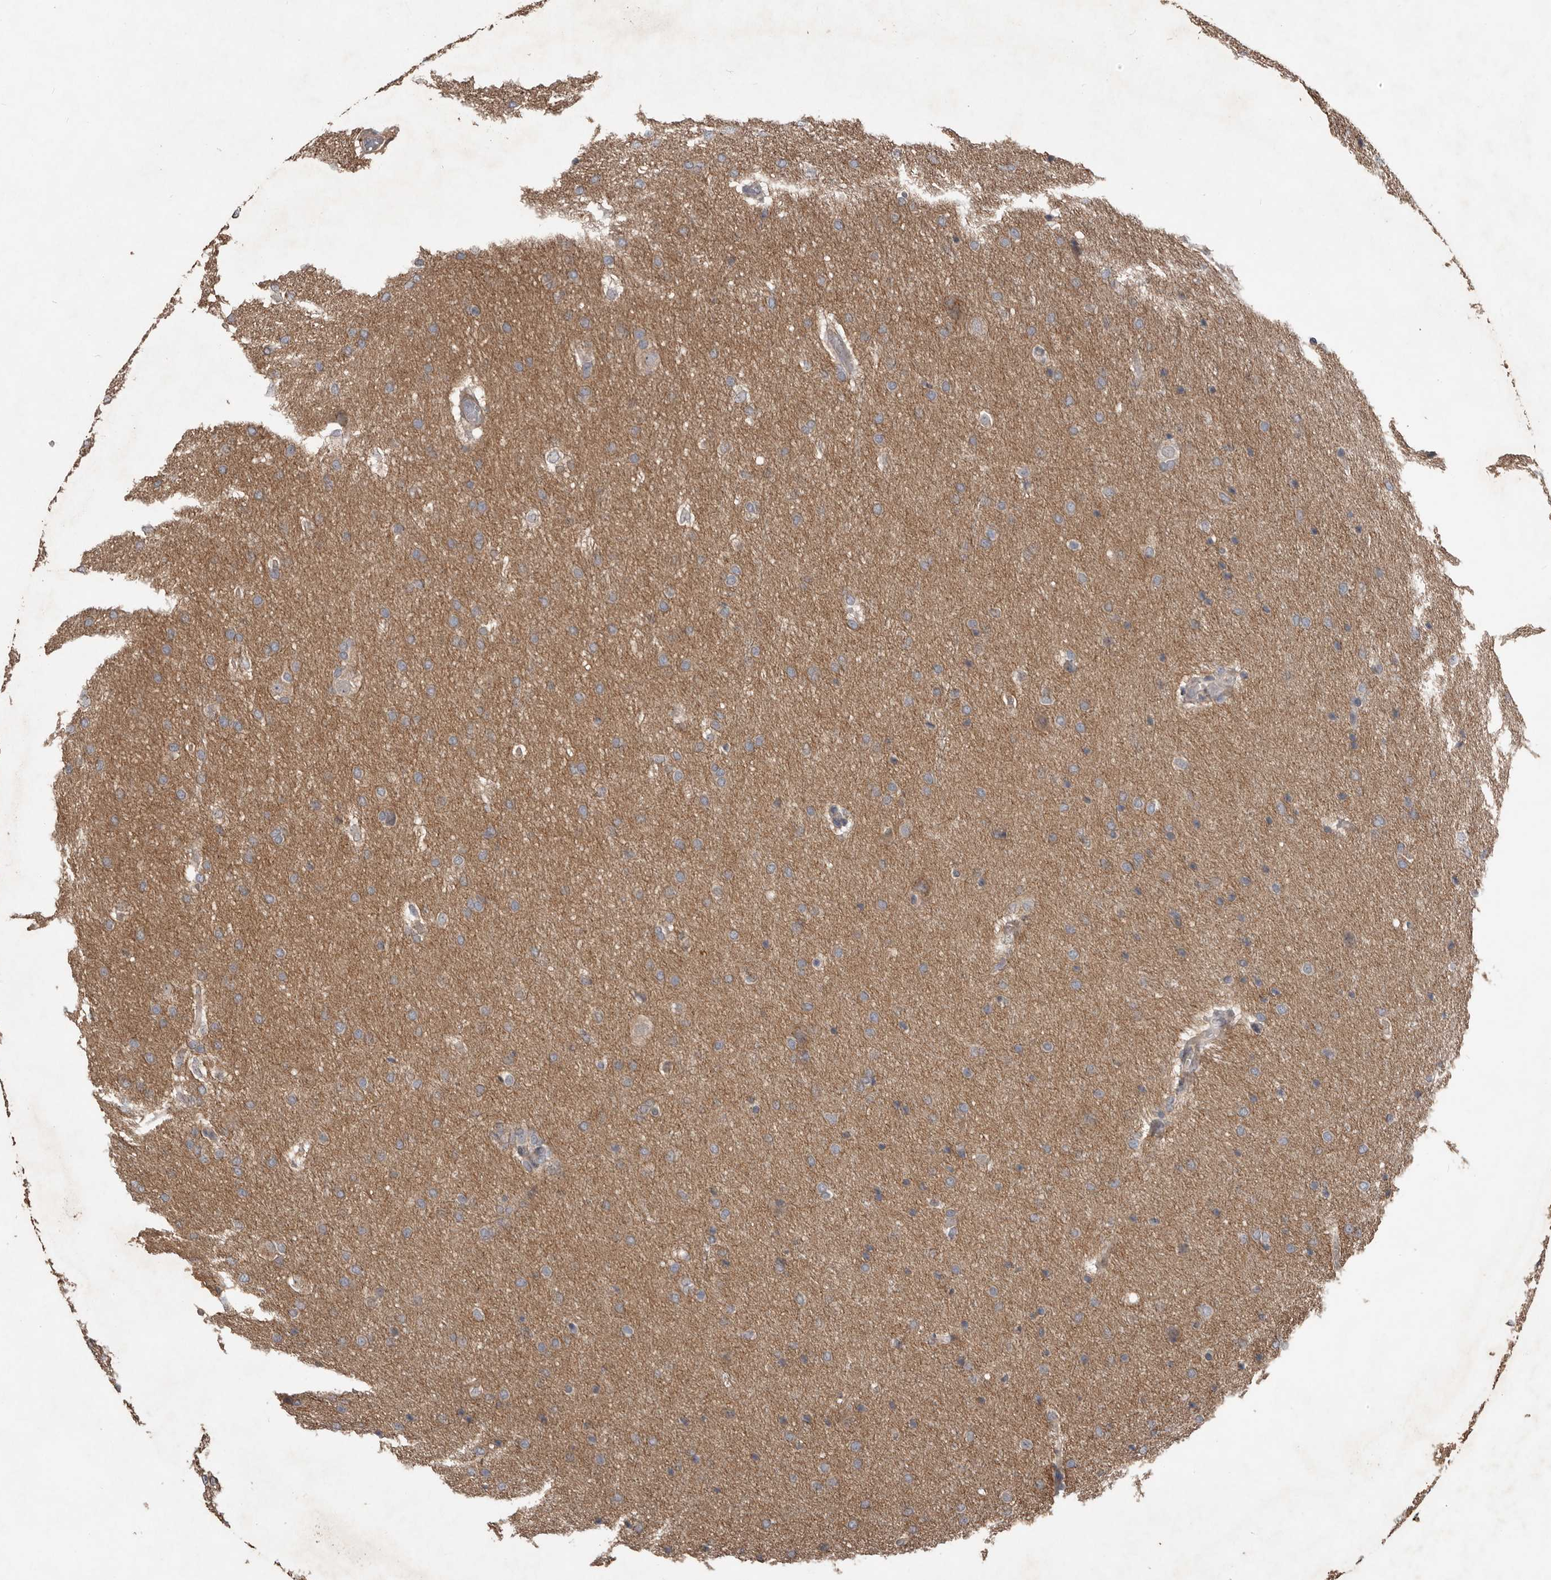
{"staining": {"intensity": "weak", "quantity": "25%-75%", "location": "cytoplasmic/membranous"}, "tissue": "glioma", "cell_type": "Tumor cells", "image_type": "cancer", "snomed": [{"axis": "morphology", "description": "Glioma, malignant, Low grade"}, {"axis": "topography", "description": "Brain"}], "caption": "A brown stain highlights weak cytoplasmic/membranous staining of a protein in malignant low-grade glioma tumor cells.", "gene": "BAMBI", "patient": {"sex": "female", "age": 37}}